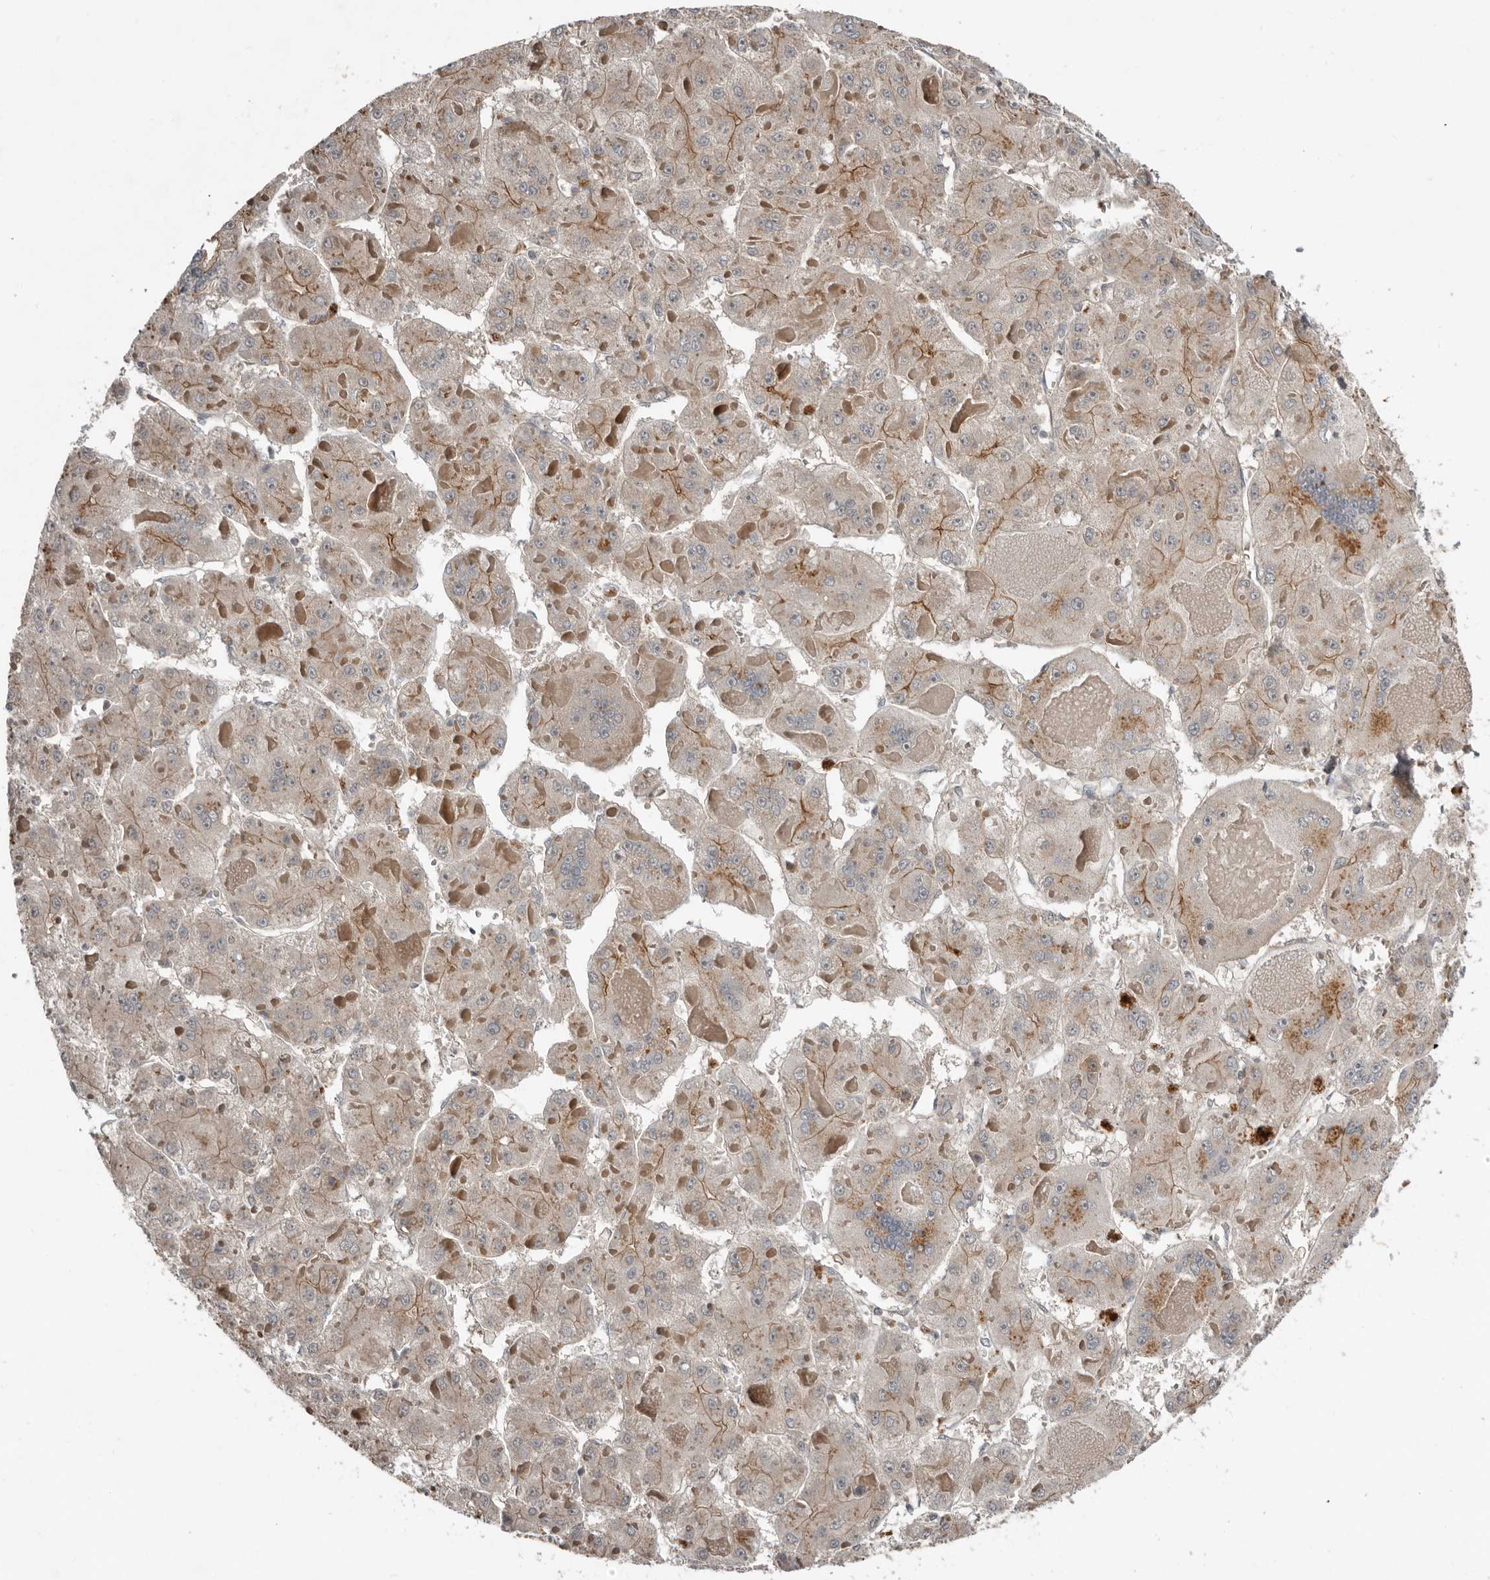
{"staining": {"intensity": "weak", "quantity": "25%-75%", "location": "cytoplasmic/membranous"}, "tissue": "liver cancer", "cell_type": "Tumor cells", "image_type": "cancer", "snomed": [{"axis": "morphology", "description": "Carcinoma, Hepatocellular, NOS"}, {"axis": "topography", "description": "Liver"}], "caption": "Protein expression analysis of human liver cancer (hepatocellular carcinoma) reveals weak cytoplasmic/membranous staining in about 25%-75% of tumor cells. (IHC, brightfield microscopy, high magnification).", "gene": "TEAD3", "patient": {"sex": "female", "age": 73}}